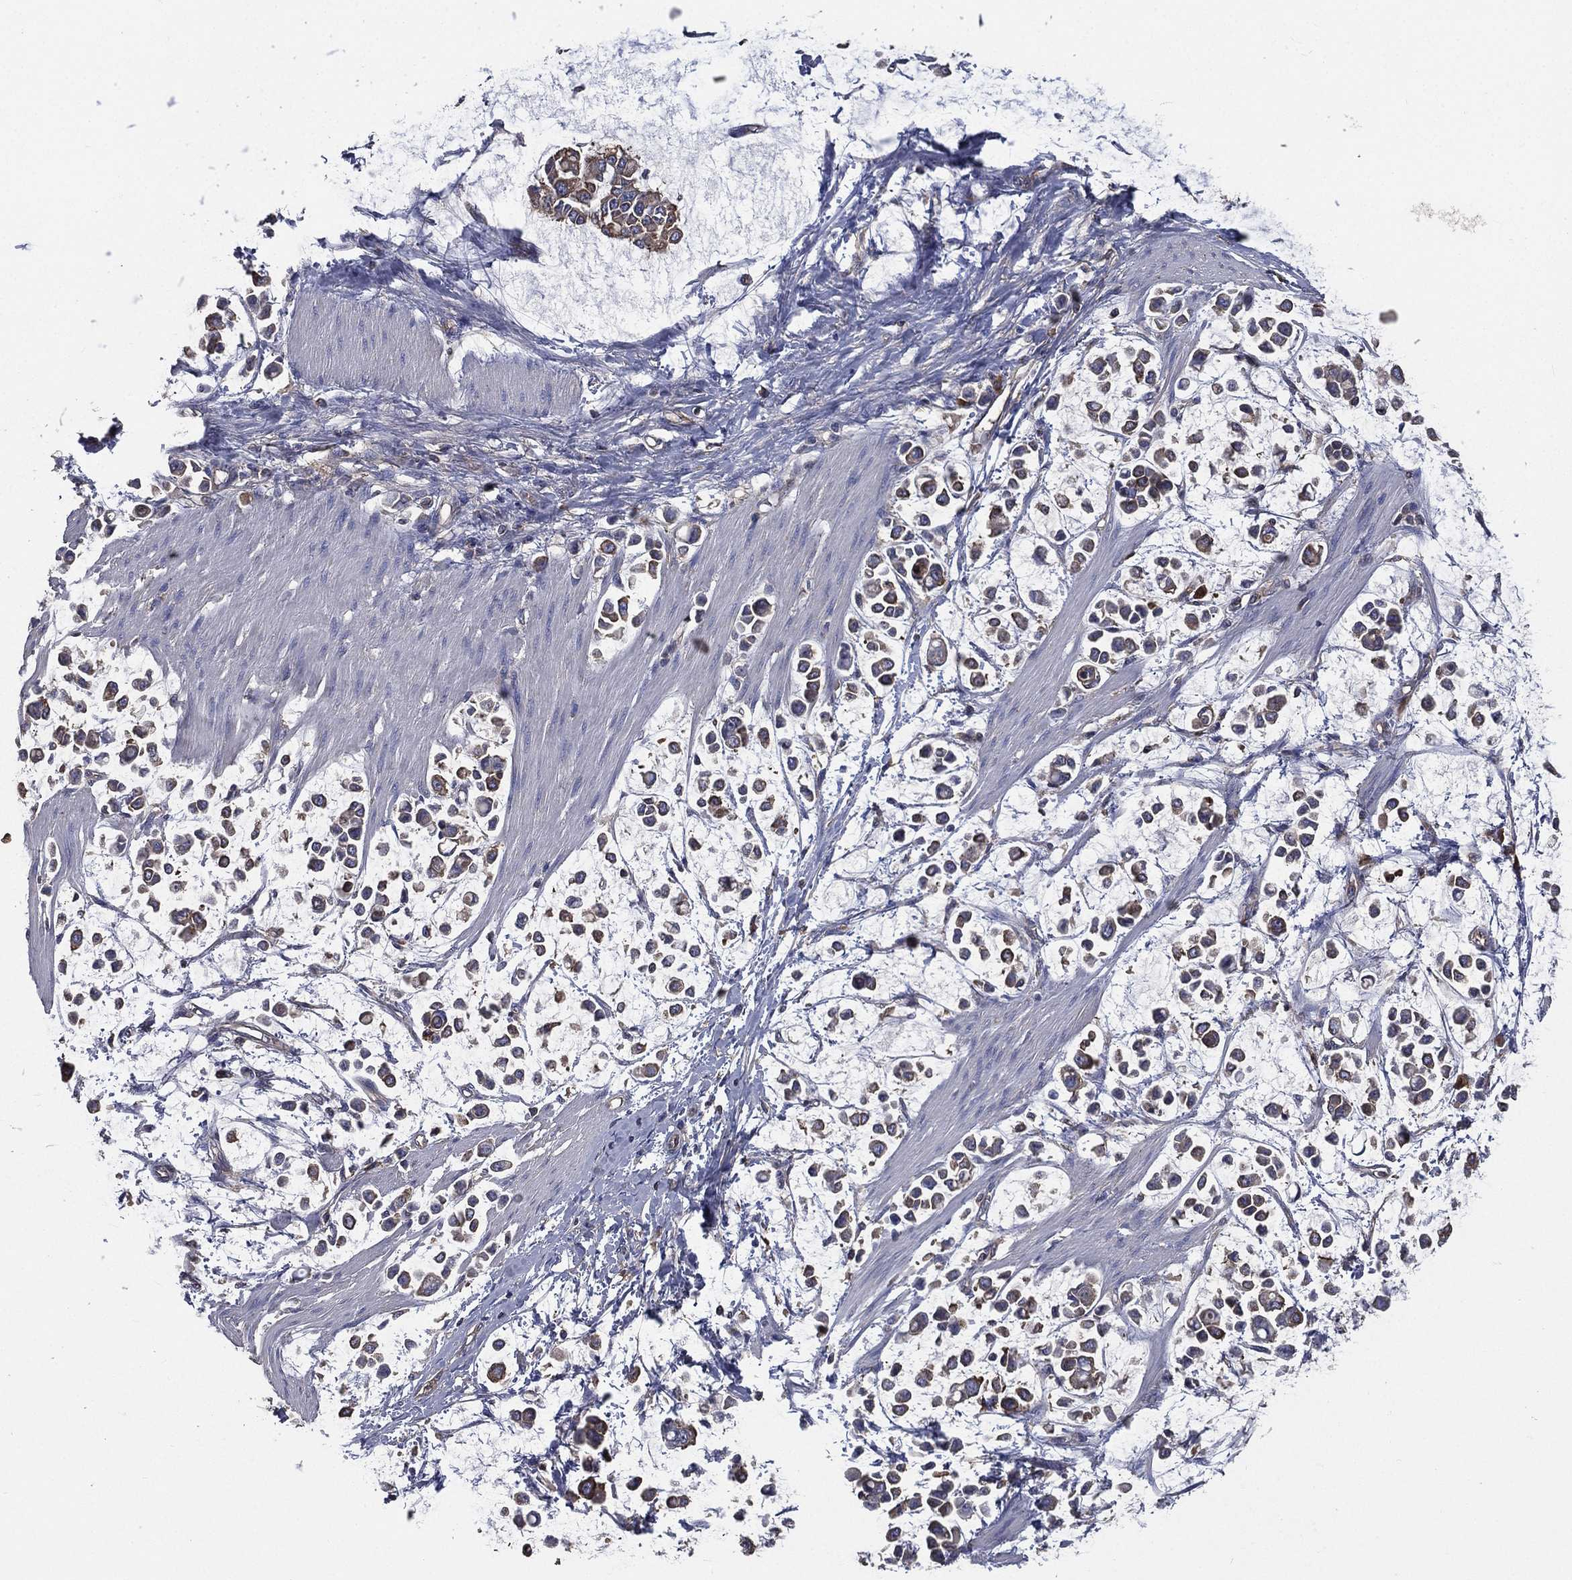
{"staining": {"intensity": "weak", "quantity": "25%-75%", "location": "cytoplasmic/membranous"}, "tissue": "stomach cancer", "cell_type": "Tumor cells", "image_type": "cancer", "snomed": [{"axis": "morphology", "description": "Adenocarcinoma, NOS"}, {"axis": "topography", "description": "Stomach"}], "caption": "A histopathology image of stomach cancer (adenocarcinoma) stained for a protein shows weak cytoplasmic/membranous brown staining in tumor cells.", "gene": "SARS1", "patient": {"sex": "male", "age": 82}}